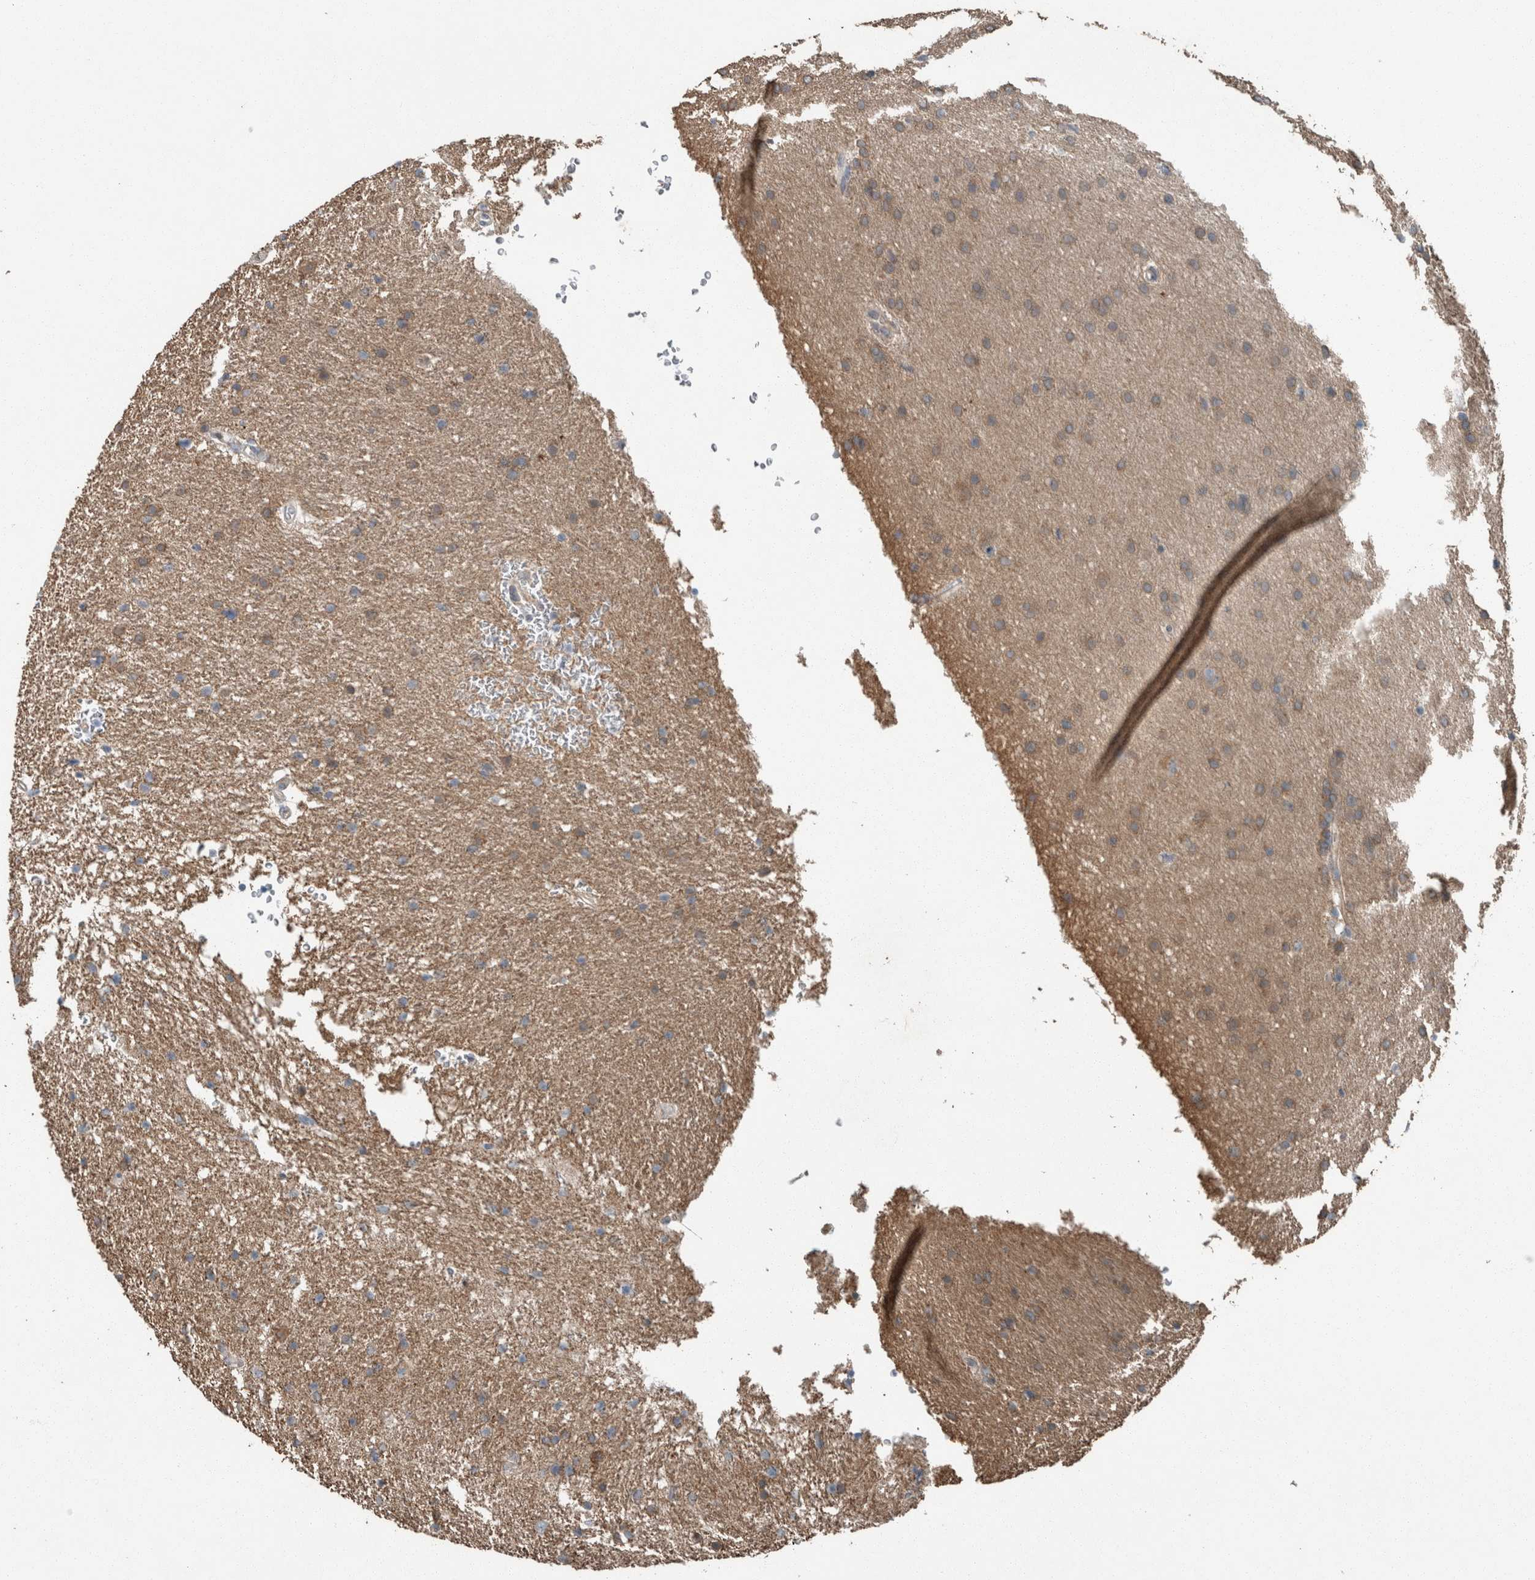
{"staining": {"intensity": "weak", "quantity": ">75%", "location": "cytoplasmic/membranous"}, "tissue": "glioma", "cell_type": "Tumor cells", "image_type": "cancer", "snomed": [{"axis": "morphology", "description": "Glioma, malignant, Low grade"}, {"axis": "topography", "description": "Brain"}], "caption": "IHC staining of low-grade glioma (malignant), which demonstrates low levels of weak cytoplasmic/membranous expression in about >75% of tumor cells indicating weak cytoplasmic/membranous protein expression. The staining was performed using DAB (brown) for protein detection and nuclei were counterstained in hematoxylin (blue).", "gene": "KNTC1", "patient": {"sex": "female", "age": 37}}